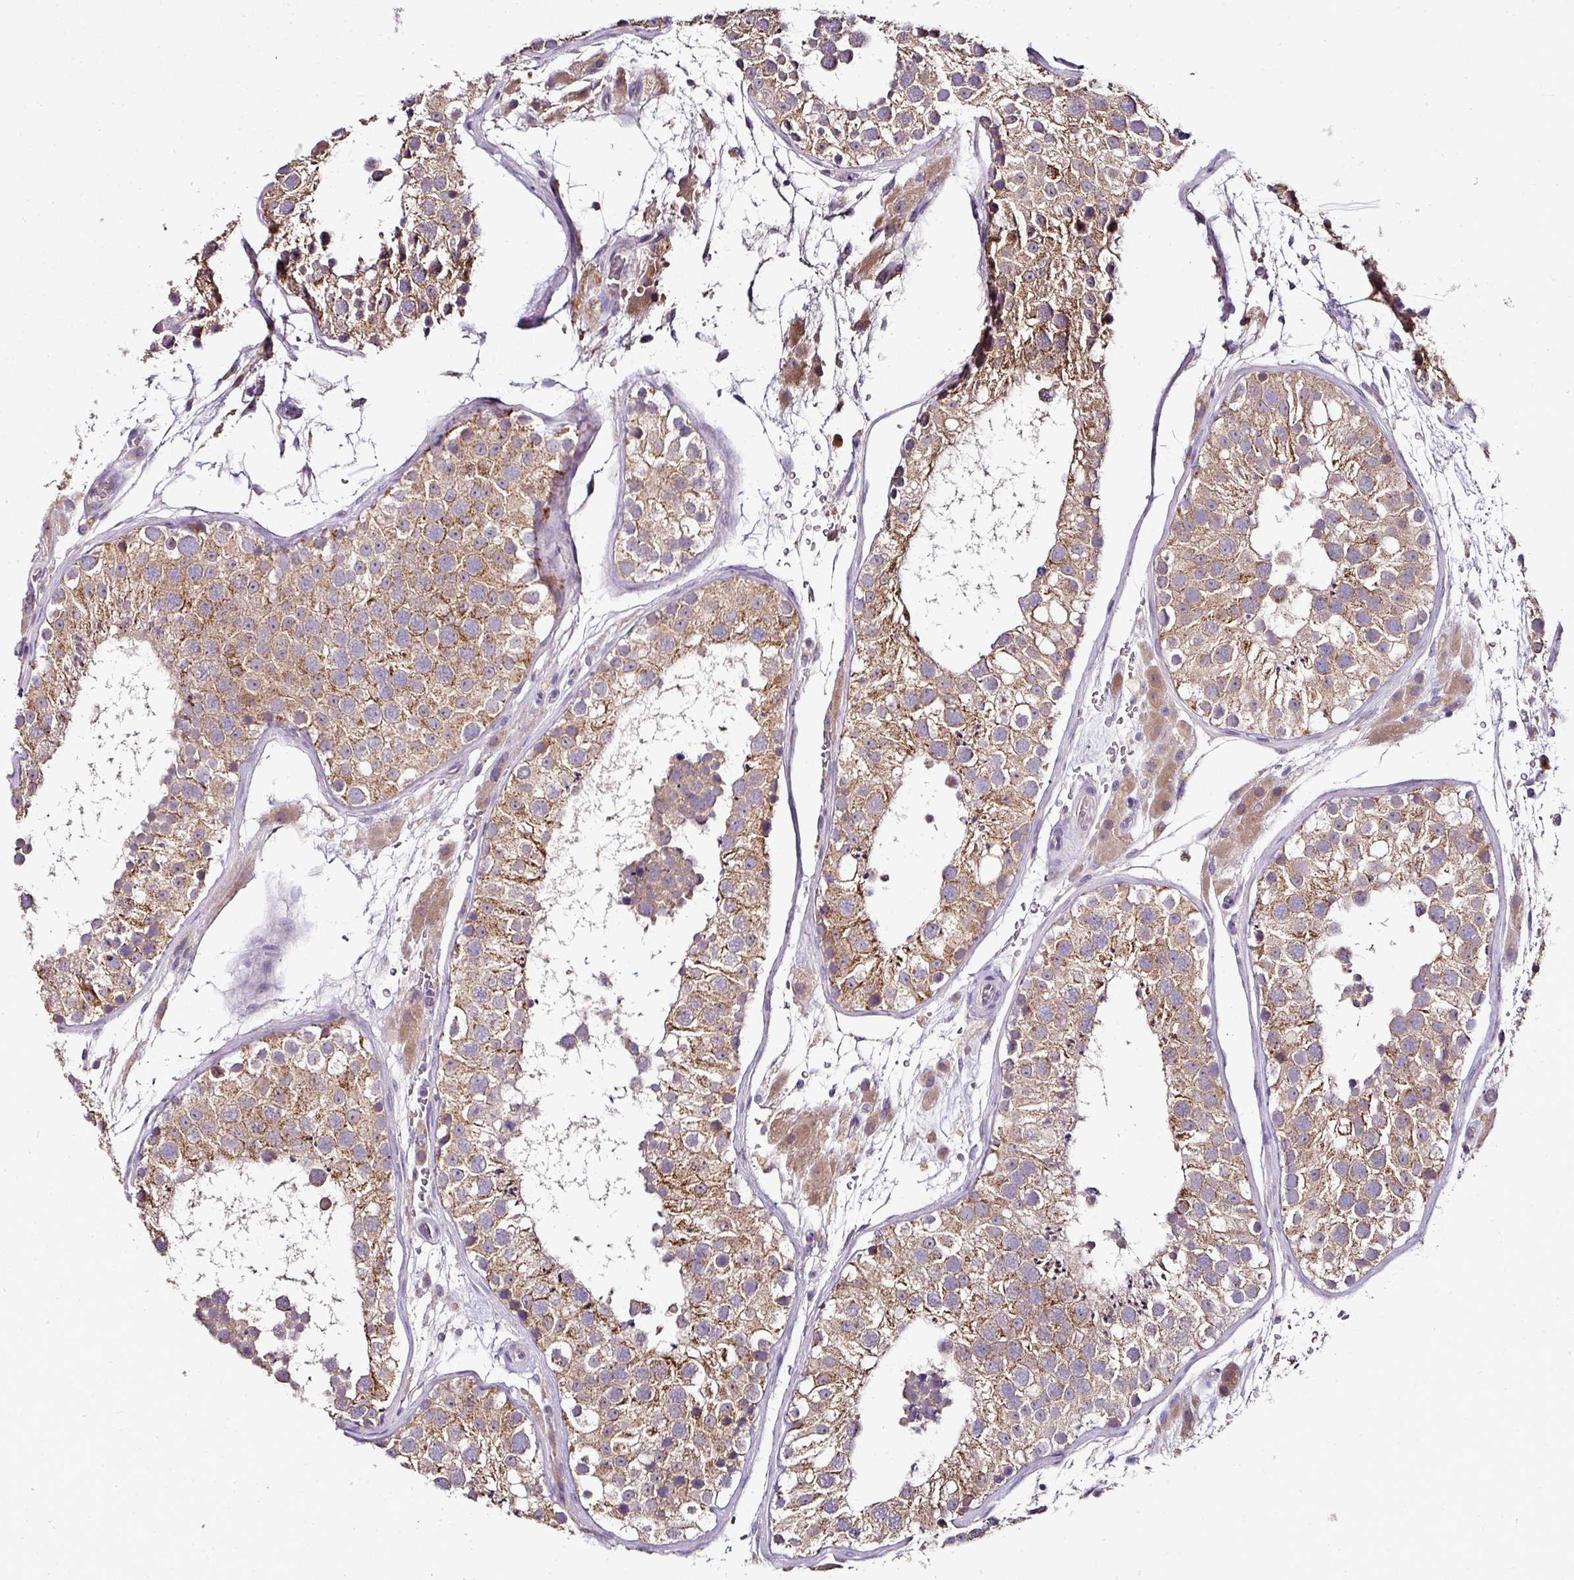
{"staining": {"intensity": "moderate", "quantity": ">75%", "location": "cytoplasmic/membranous"}, "tissue": "testis", "cell_type": "Cells in seminiferous ducts", "image_type": "normal", "snomed": [{"axis": "morphology", "description": "Normal tissue, NOS"}, {"axis": "topography", "description": "Testis"}], "caption": "Human testis stained for a protein (brown) shows moderate cytoplasmic/membranous positive expression in approximately >75% of cells in seminiferous ducts.", "gene": "SKIC2", "patient": {"sex": "male", "age": 26}}